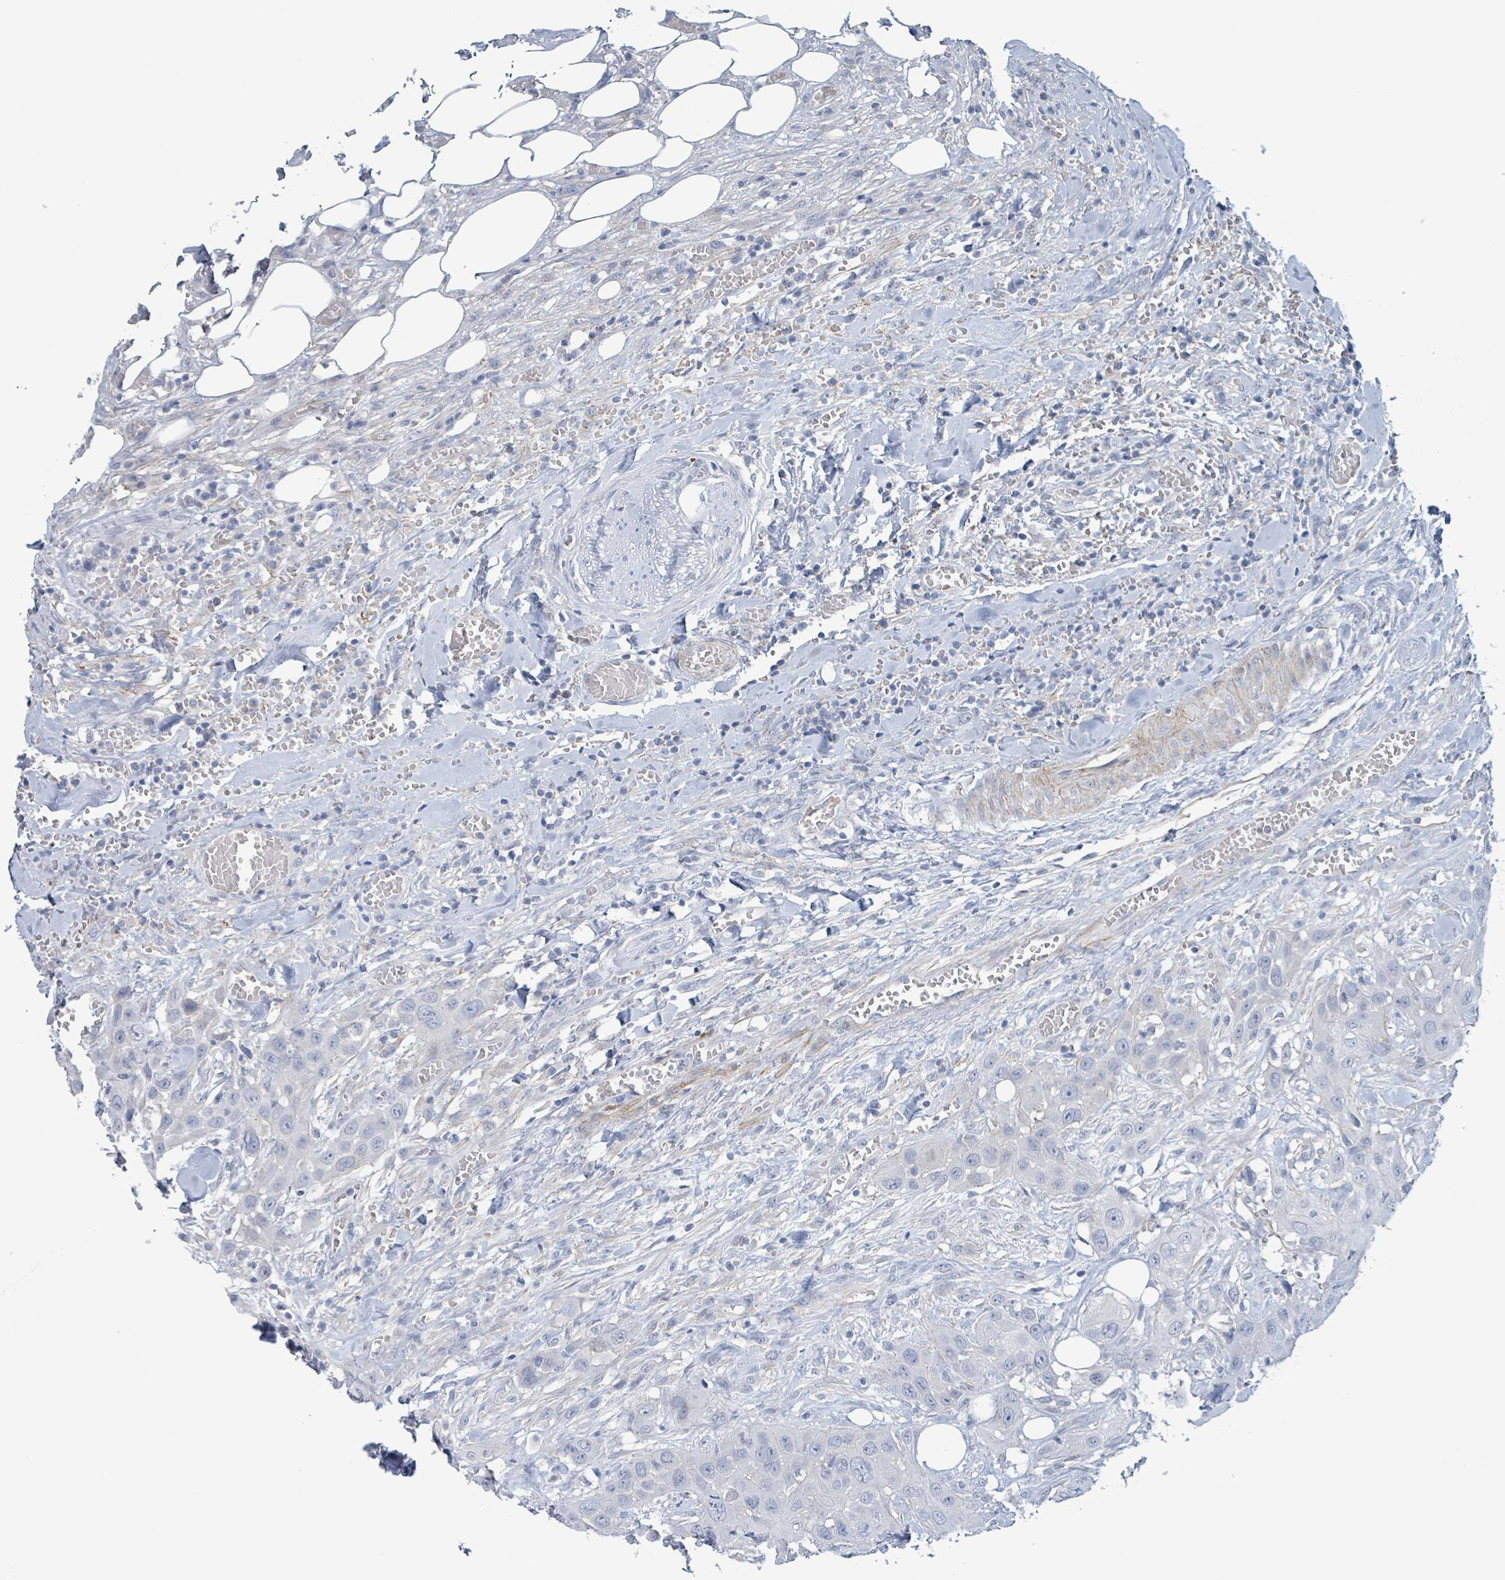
{"staining": {"intensity": "negative", "quantity": "none", "location": "none"}, "tissue": "head and neck cancer", "cell_type": "Tumor cells", "image_type": "cancer", "snomed": [{"axis": "morphology", "description": "Squamous cell carcinoma, NOS"}, {"axis": "topography", "description": "Head-Neck"}], "caption": "Squamous cell carcinoma (head and neck) stained for a protein using immunohistochemistry demonstrates no expression tumor cells.", "gene": "PKLR", "patient": {"sex": "male", "age": 81}}